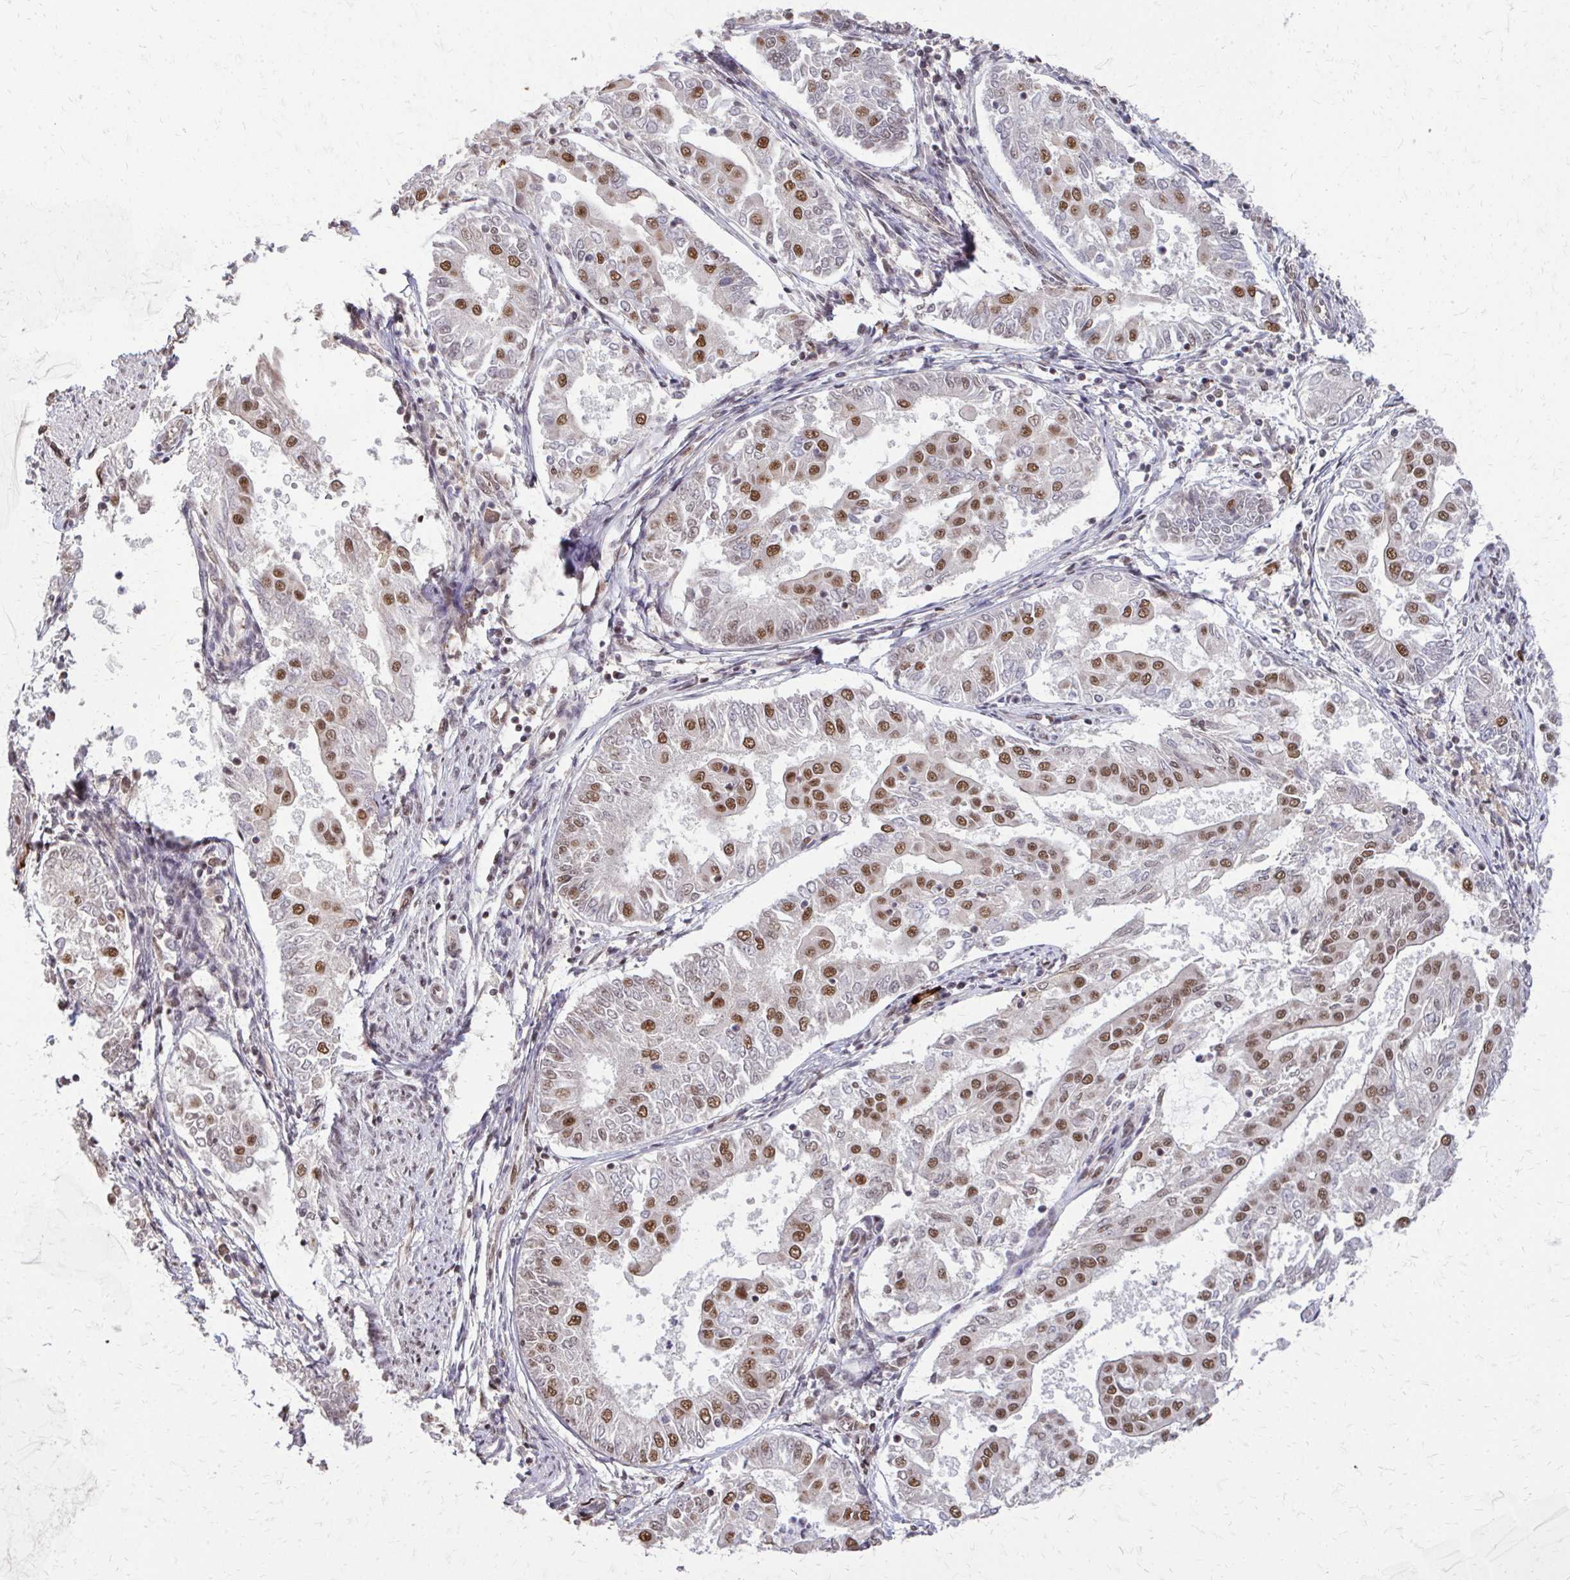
{"staining": {"intensity": "moderate", "quantity": ">75%", "location": "nuclear"}, "tissue": "endometrial cancer", "cell_type": "Tumor cells", "image_type": "cancer", "snomed": [{"axis": "morphology", "description": "Adenocarcinoma, NOS"}, {"axis": "topography", "description": "Endometrium"}], "caption": "Protein staining of endometrial adenocarcinoma tissue demonstrates moderate nuclear expression in approximately >75% of tumor cells.", "gene": "SS18", "patient": {"sex": "female", "age": 68}}